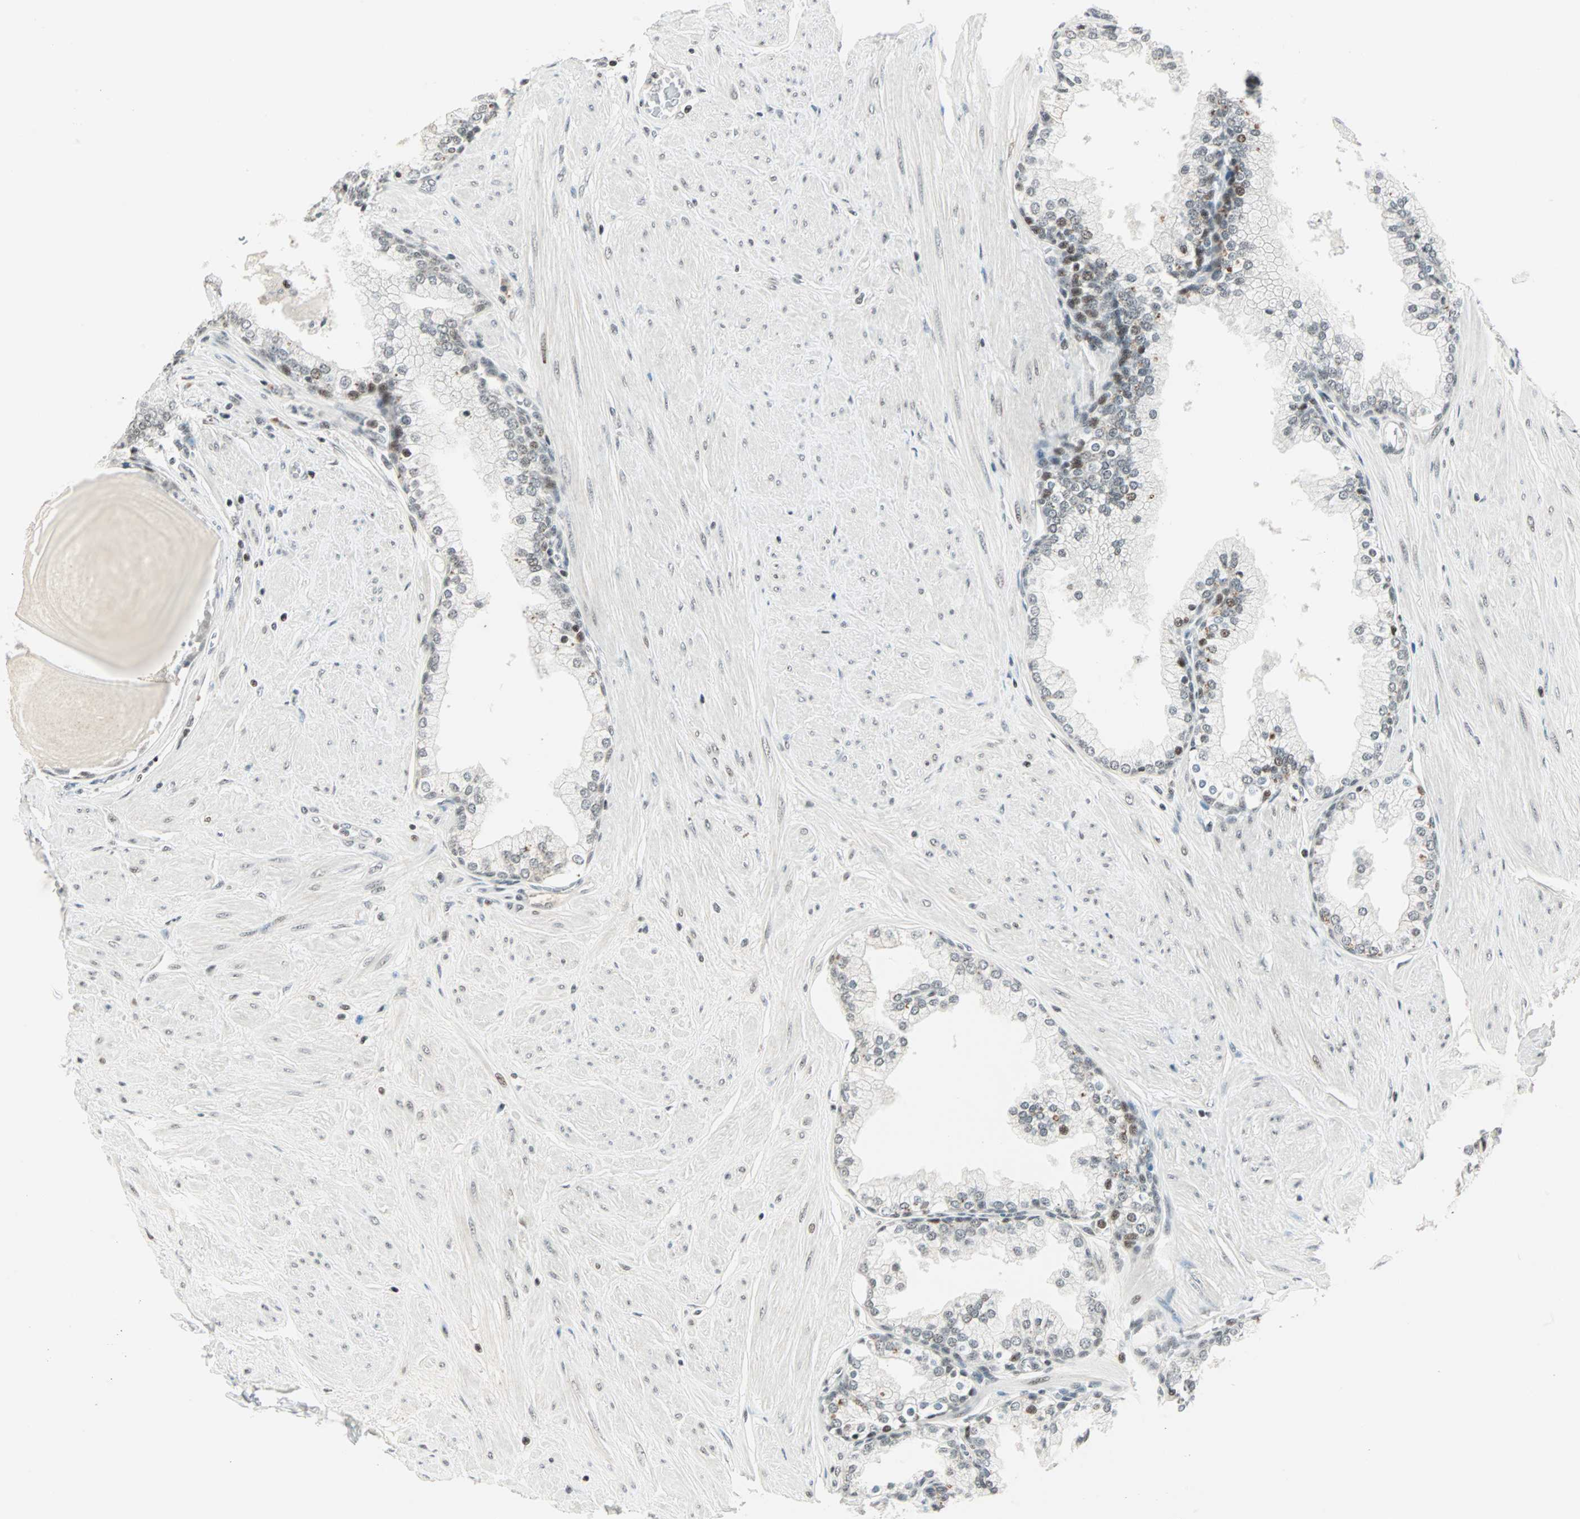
{"staining": {"intensity": "weak", "quantity": "25%-75%", "location": "nuclear"}, "tissue": "prostate", "cell_type": "Glandular cells", "image_type": "normal", "snomed": [{"axis": "morphology", "description": "Normal tissue, NOS"}, {"axis": "topography", "description": "Prostate"}], "caption": "High-power microscopy captured an immunohistochemistry (IHC) image of benign prostate, revealing weak nuclear positivity in about 25%-75% of glandular cells.", "gene": "SIN3A", "patient": {"sex": "male", "age": 51}}